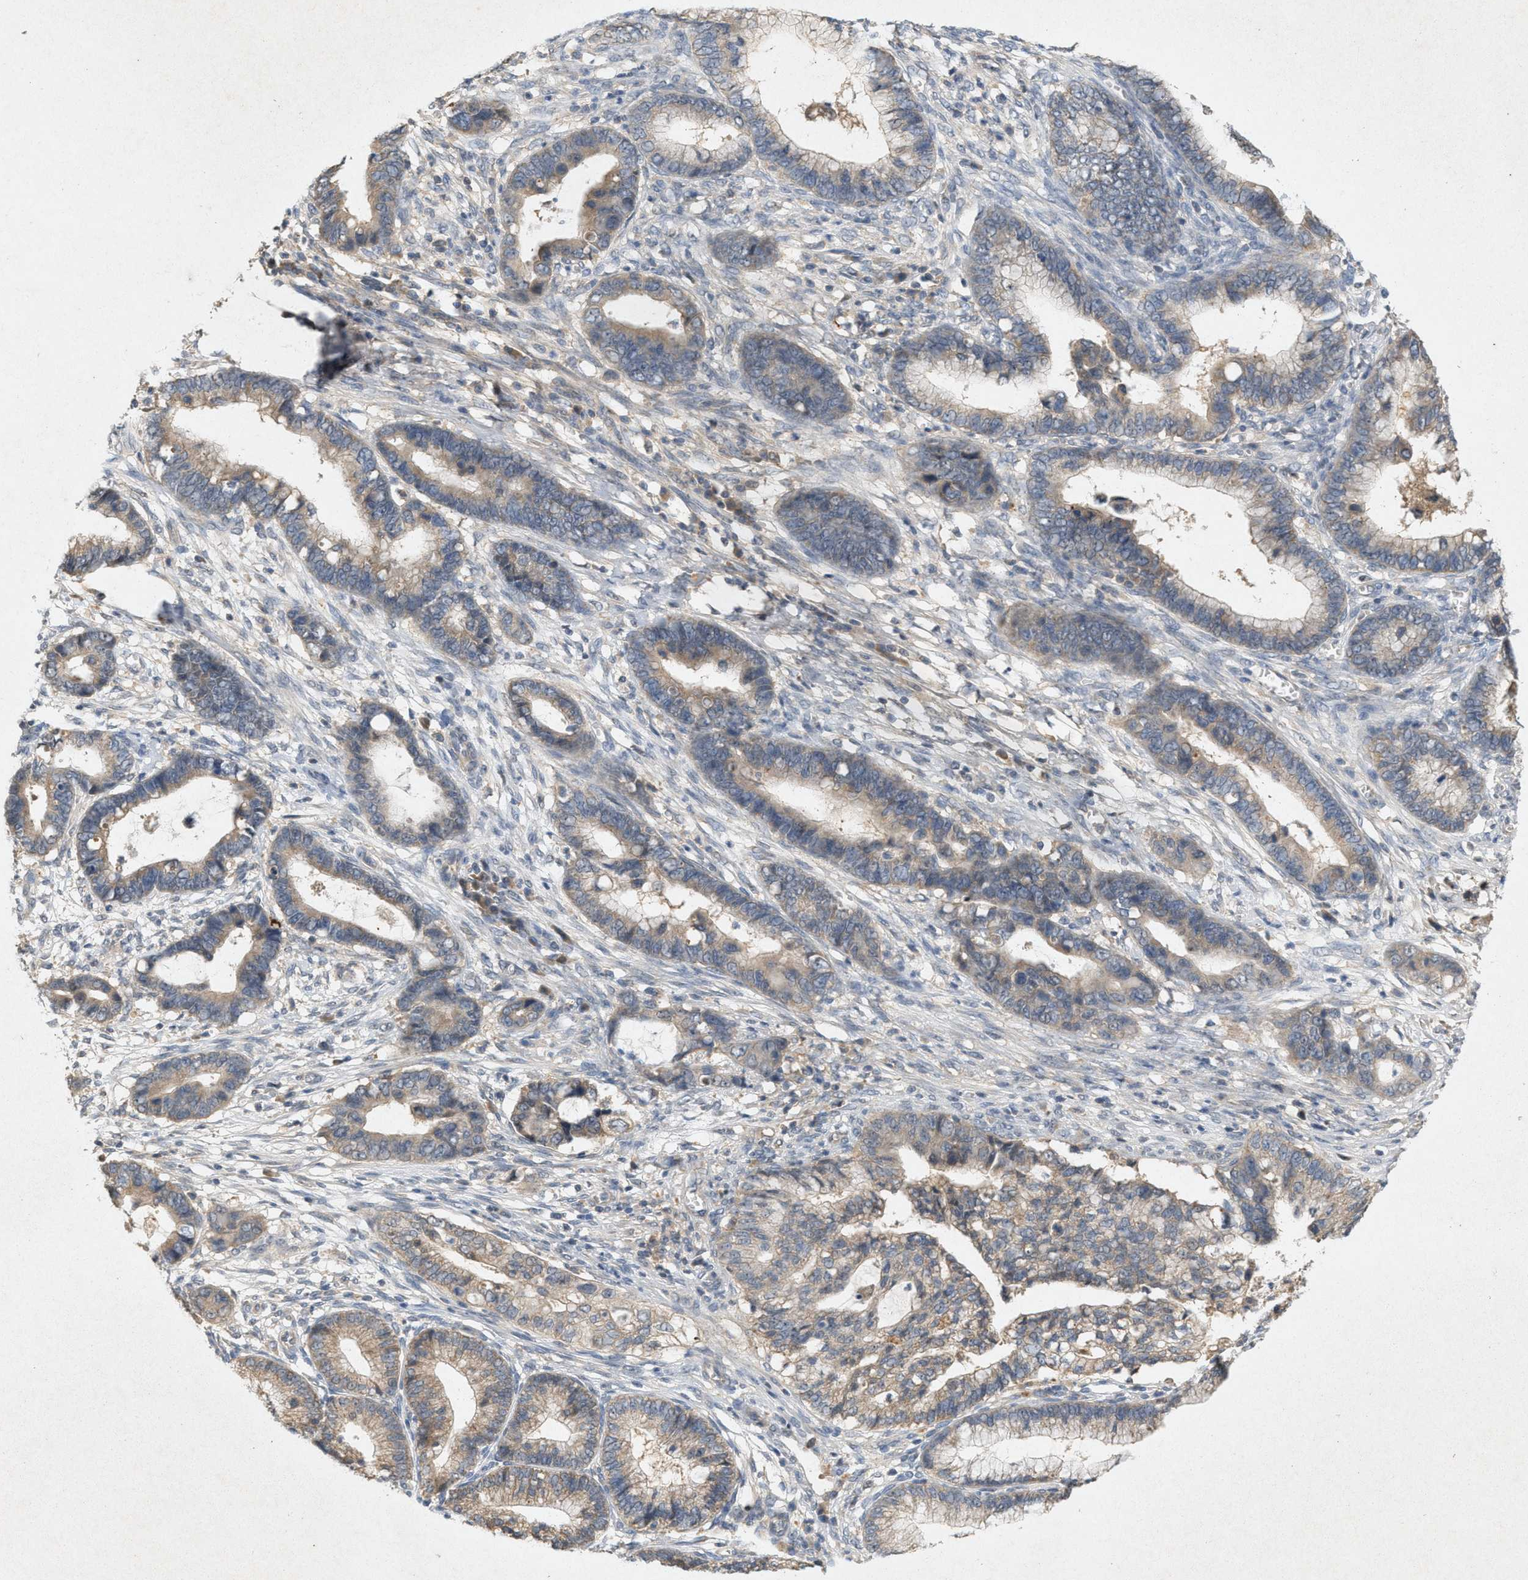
{"staining": {"intensity": "weak", "quantity": ">75%", "location": "cytoplasmic/membranous"}, "tissue": "cervical cancer", "cell_type": "Tumor cells", "image_type": "cancer", "snomed": [{"axis": "morphology", "description": "Adenocarcinoma, NOS"}, {"axis": "topography", "description": "Cervix"}], "caption": "Human cervical cancer stained with a brown dye exhibits weak cytoplasmic/membranous positive staining in approximately >75% of tumor cells.", "gene": "DCAF7", "patient": {"sex": "female", "age": 44}}